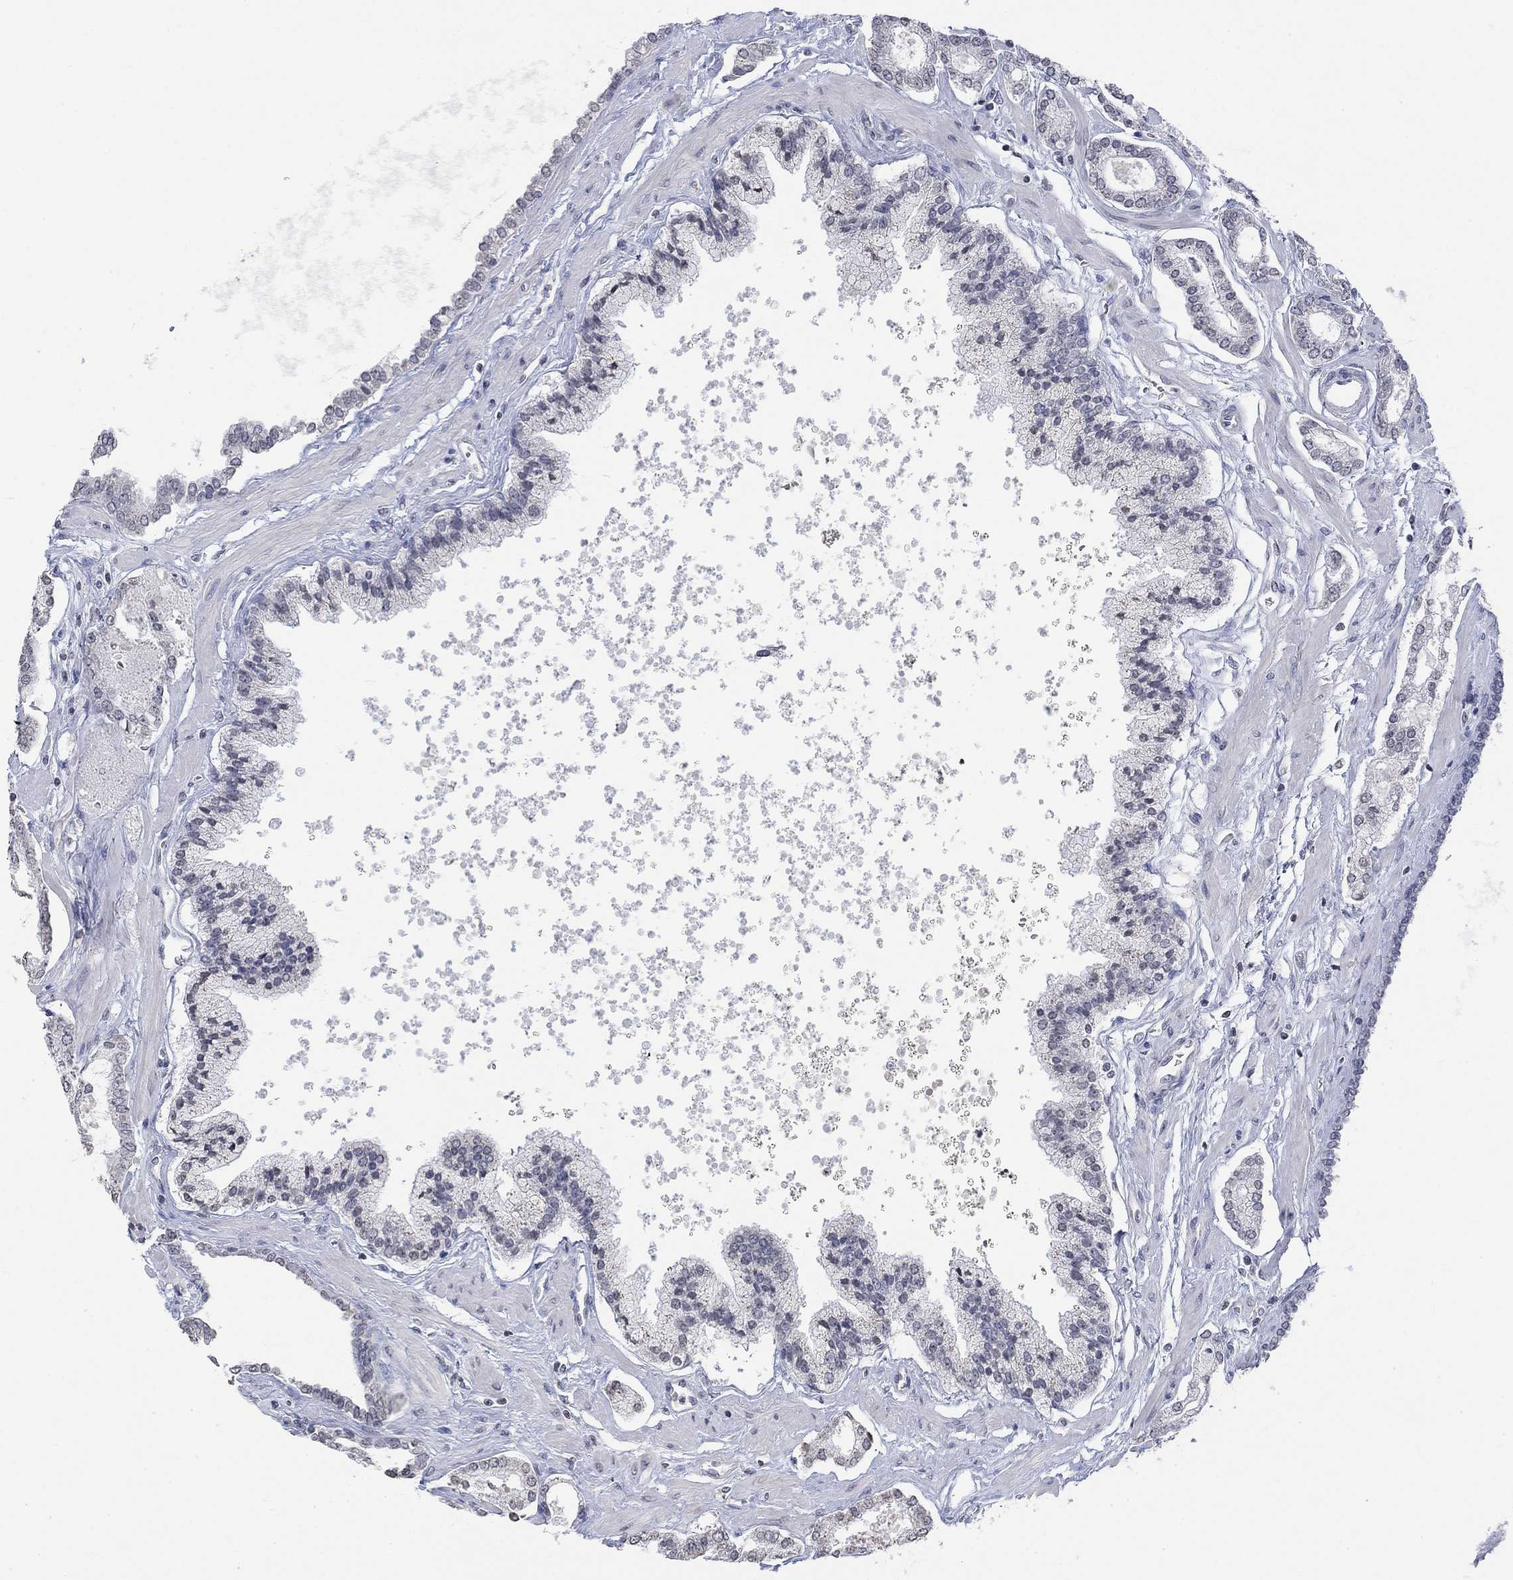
{"staining": {"intensity": "negative", "quantity": "none", "location": "none"}, "tissue": "prostate cancer", "cell_type": "Tumor cells", "image_type": "cancer", "snomed": [{"axis": "morphology", "description": "Adenocarcinoma, NOS"}, {"axis": "topography", "description": "Prostate"}], "caption": "High power microscopy histopathology image of an immunohistochemistry photomicrograph of prostate cancer, revealing no significant staining in tumor cells. (Brightfield microscopy of DAB IHC at high magnification).", "gene": "TMEM255A", "patient": {"sex": "male", "age": 63}}